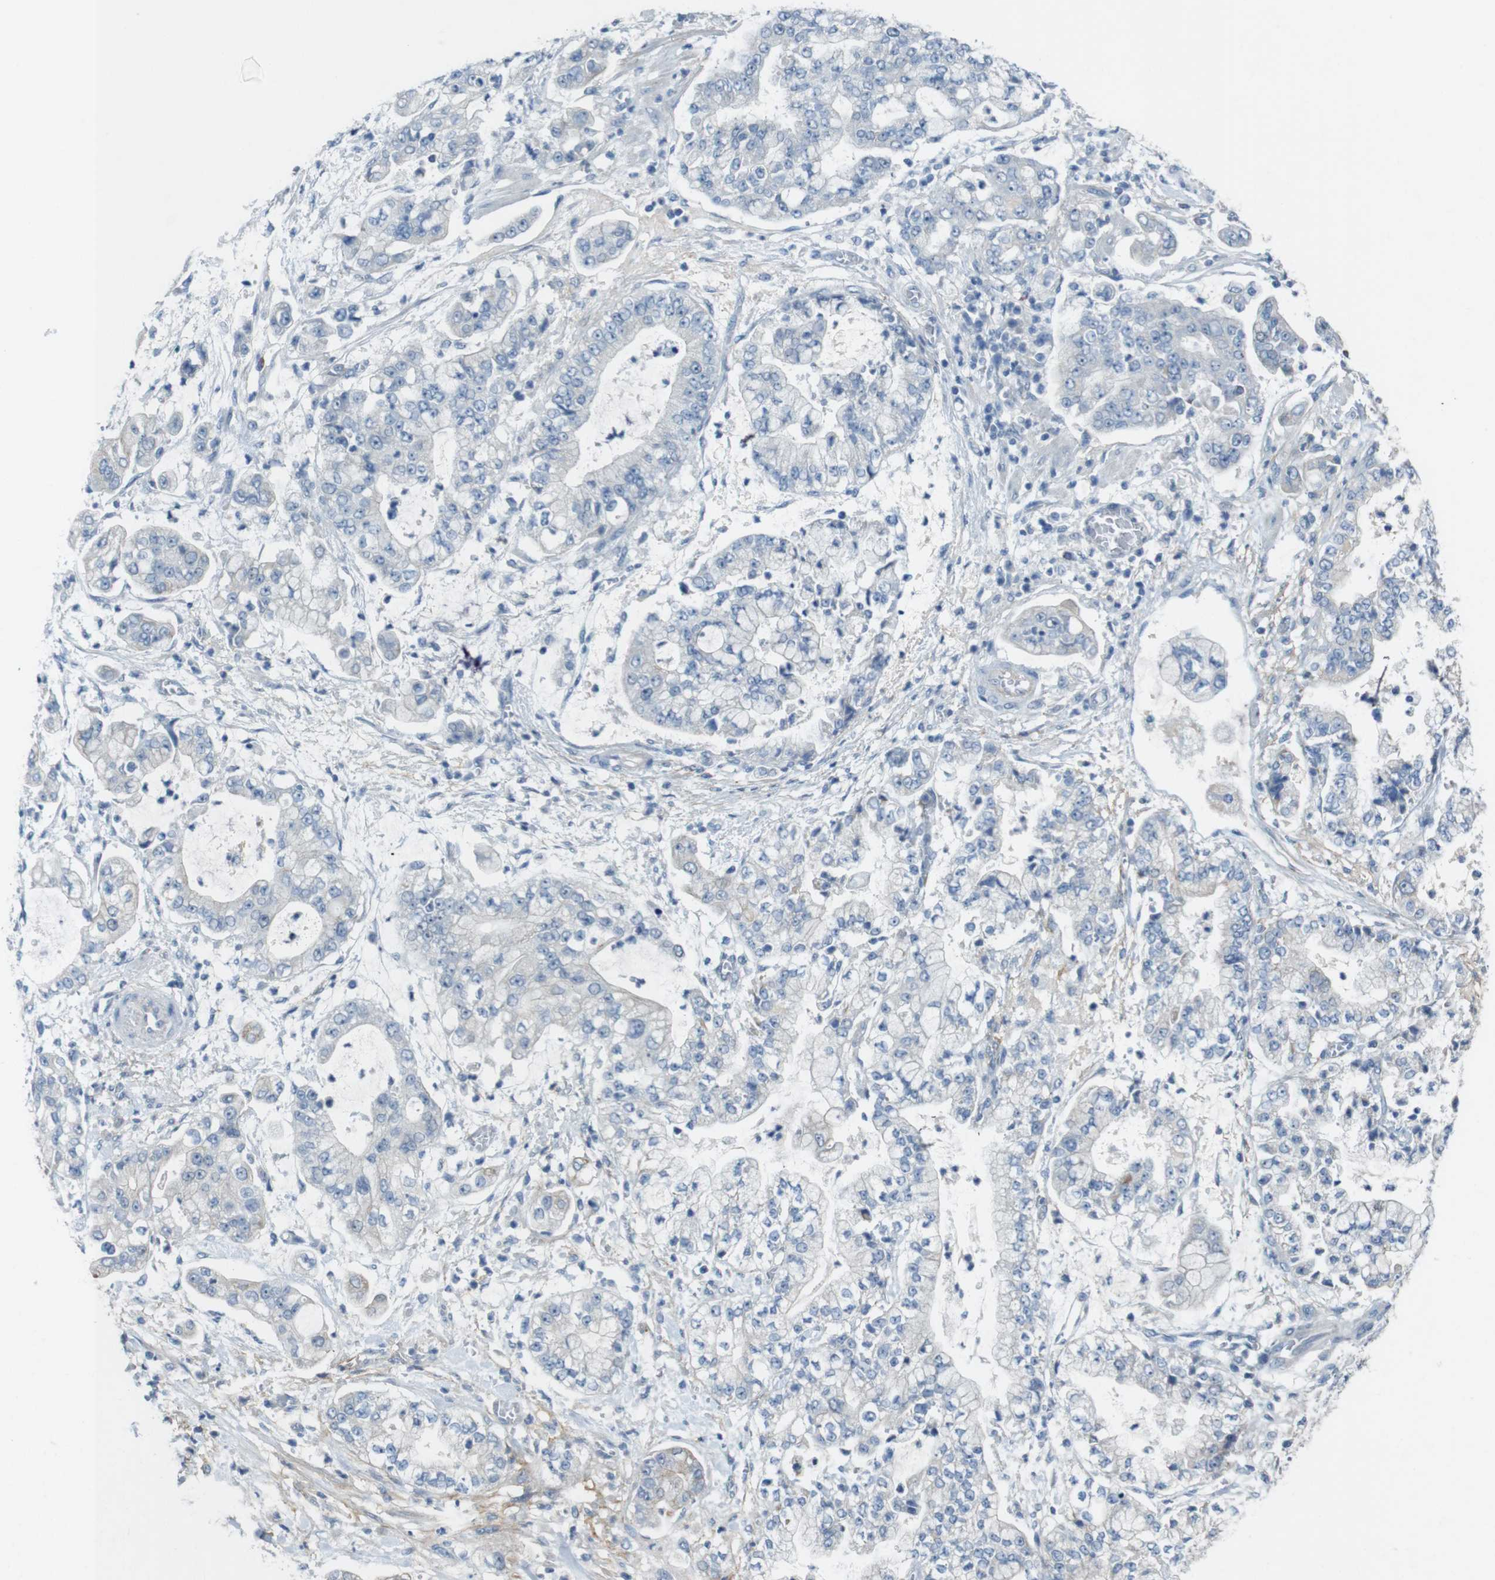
{"staining": {"intensity": "negative", "quantity": "none", "location": "none"}, "tissue": "stomach cancer", "cell_type": "Tumor cells", "image_type": "cancer", "snomed": [{"axis": "morphology", "description": "Normal tissue, NOS"}, {"axis": "morphology", "description": "Adenocarcinoma, NOS"}, {"axis": "topography", "description": "Stomach, upper"}, {"axis": "topography", "description": "Stomach"}], "caption": "Immunohistochemistry of human stomach cancer displays no positivity in tumor cells.", "gene": "ENTPD7", "patient": {"sex": "male", "age": 76}}